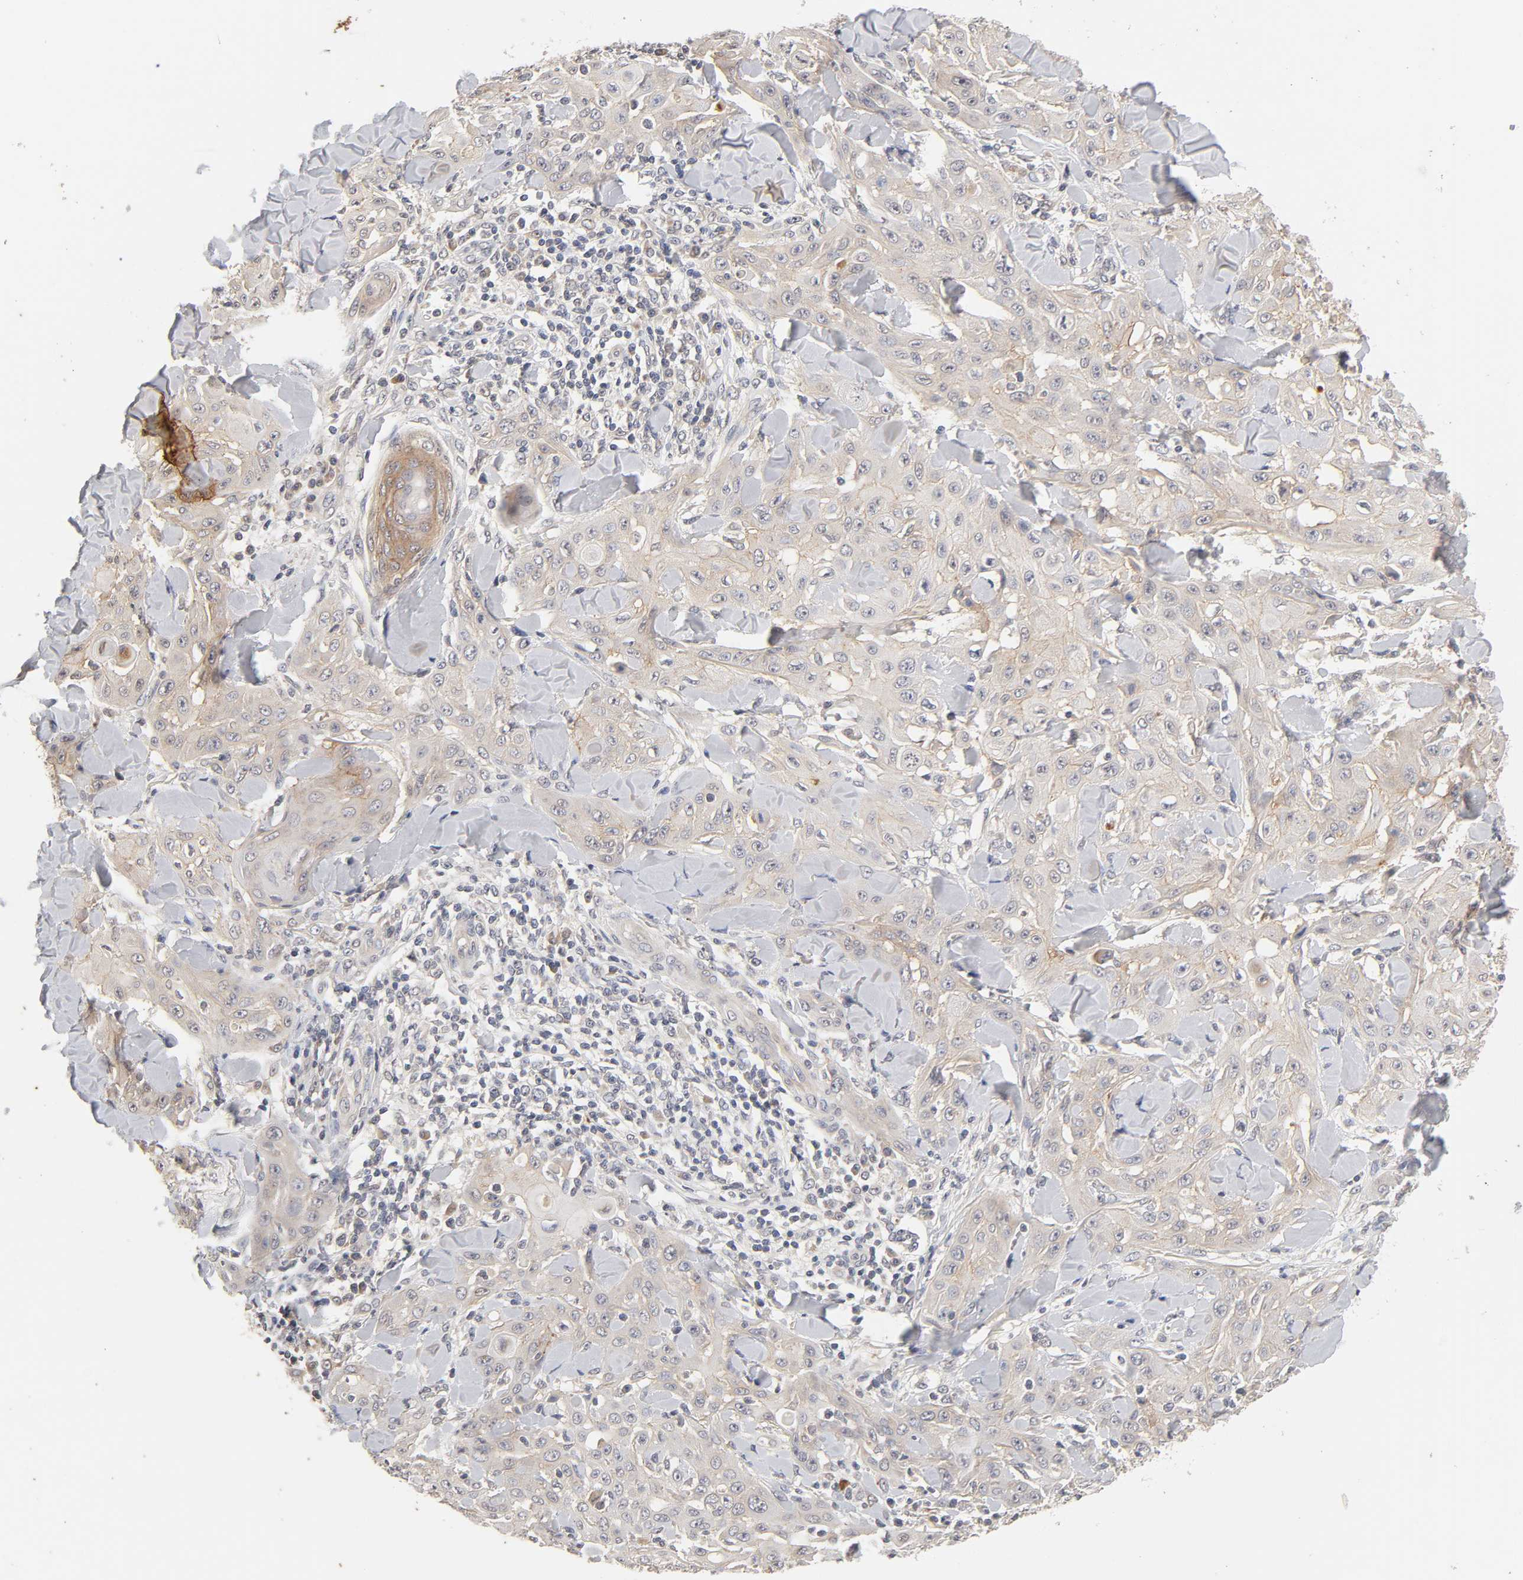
{"staining": {"intensity": "weak", "quantity": ">75%", "location": "cytoplasmic/membranous"}, "tissue": "skin cancer", "cell_type": "Tumor cells", "image_type": "cancer", "snomed": [{"axis": "morphology", "description": "Squamous cell carcinoma, NOS"}, {"axis": "topography", "description": "Skin"}], "caption": "Protein expression by IHC demonstrates weak cytoplasmic/membranous expression in approximately >75% of tumor cells in skin cancer. (DAB (3,3'-diaminobenzidine) = brown stain, brightfield microscopy at high magnification).", "gene": "CXADR", "patient": {"sex": "male", "age": 24}}